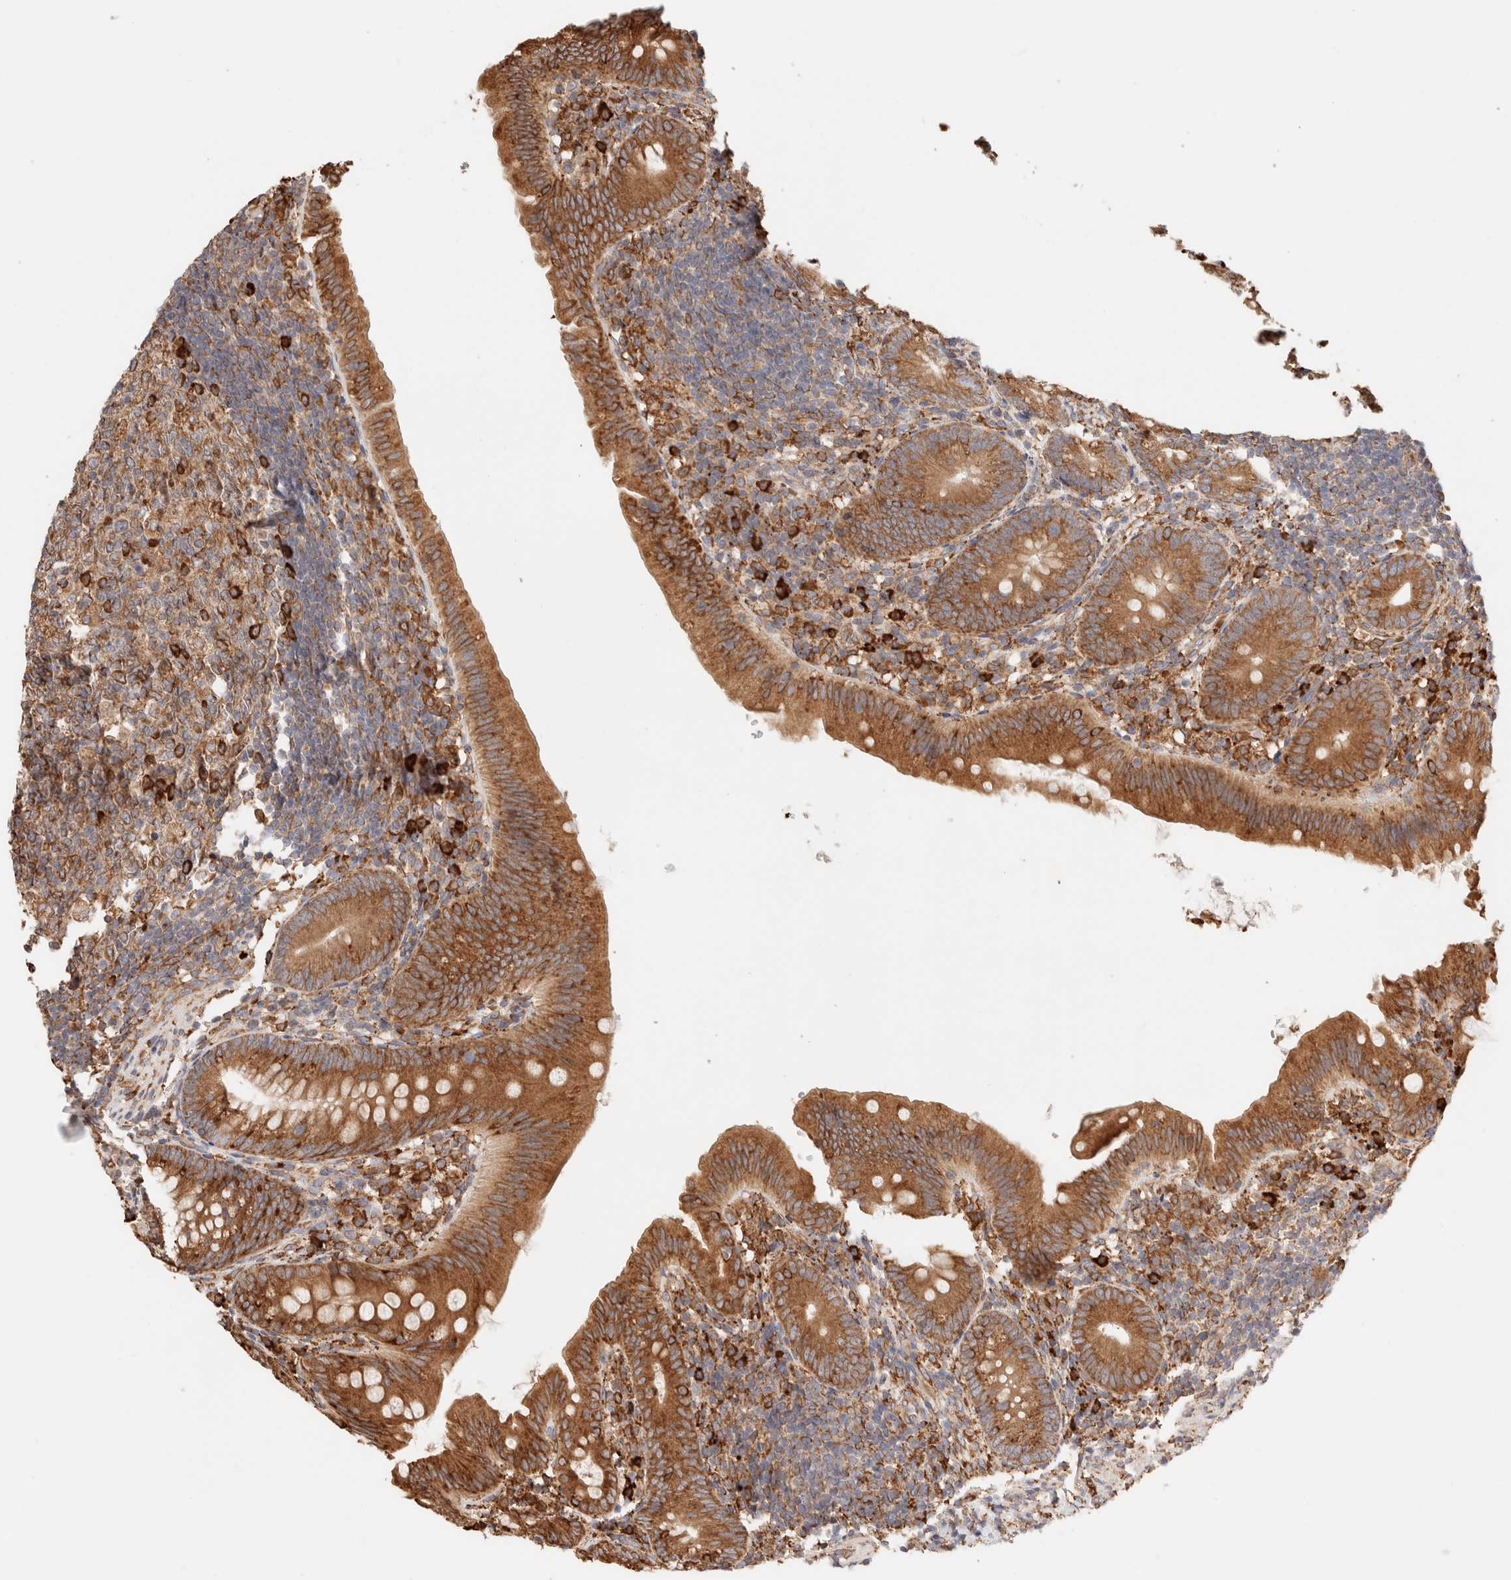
{"staining": {"intensity": "strong", "quantity": ">75%", "location": "cytoplasmic/membranous"}, "tissue": "appendix", "cell_type": "Glandular cells", "image_type": "normal", "snomed": [{"axis": "morphology", "description": "Normal tissue, NOS"}, {"axis": "topography", "description": "Appendix"}], "caption": "Immunohistochemical staining of benign human appendix displays strong cytoplasmic/membranous protein expression in about >75% of glandular cells. (IHC, brightfield microscopy, high magnification).", "gene": "FER", "patient": {"sex": "male", "age": 1}}